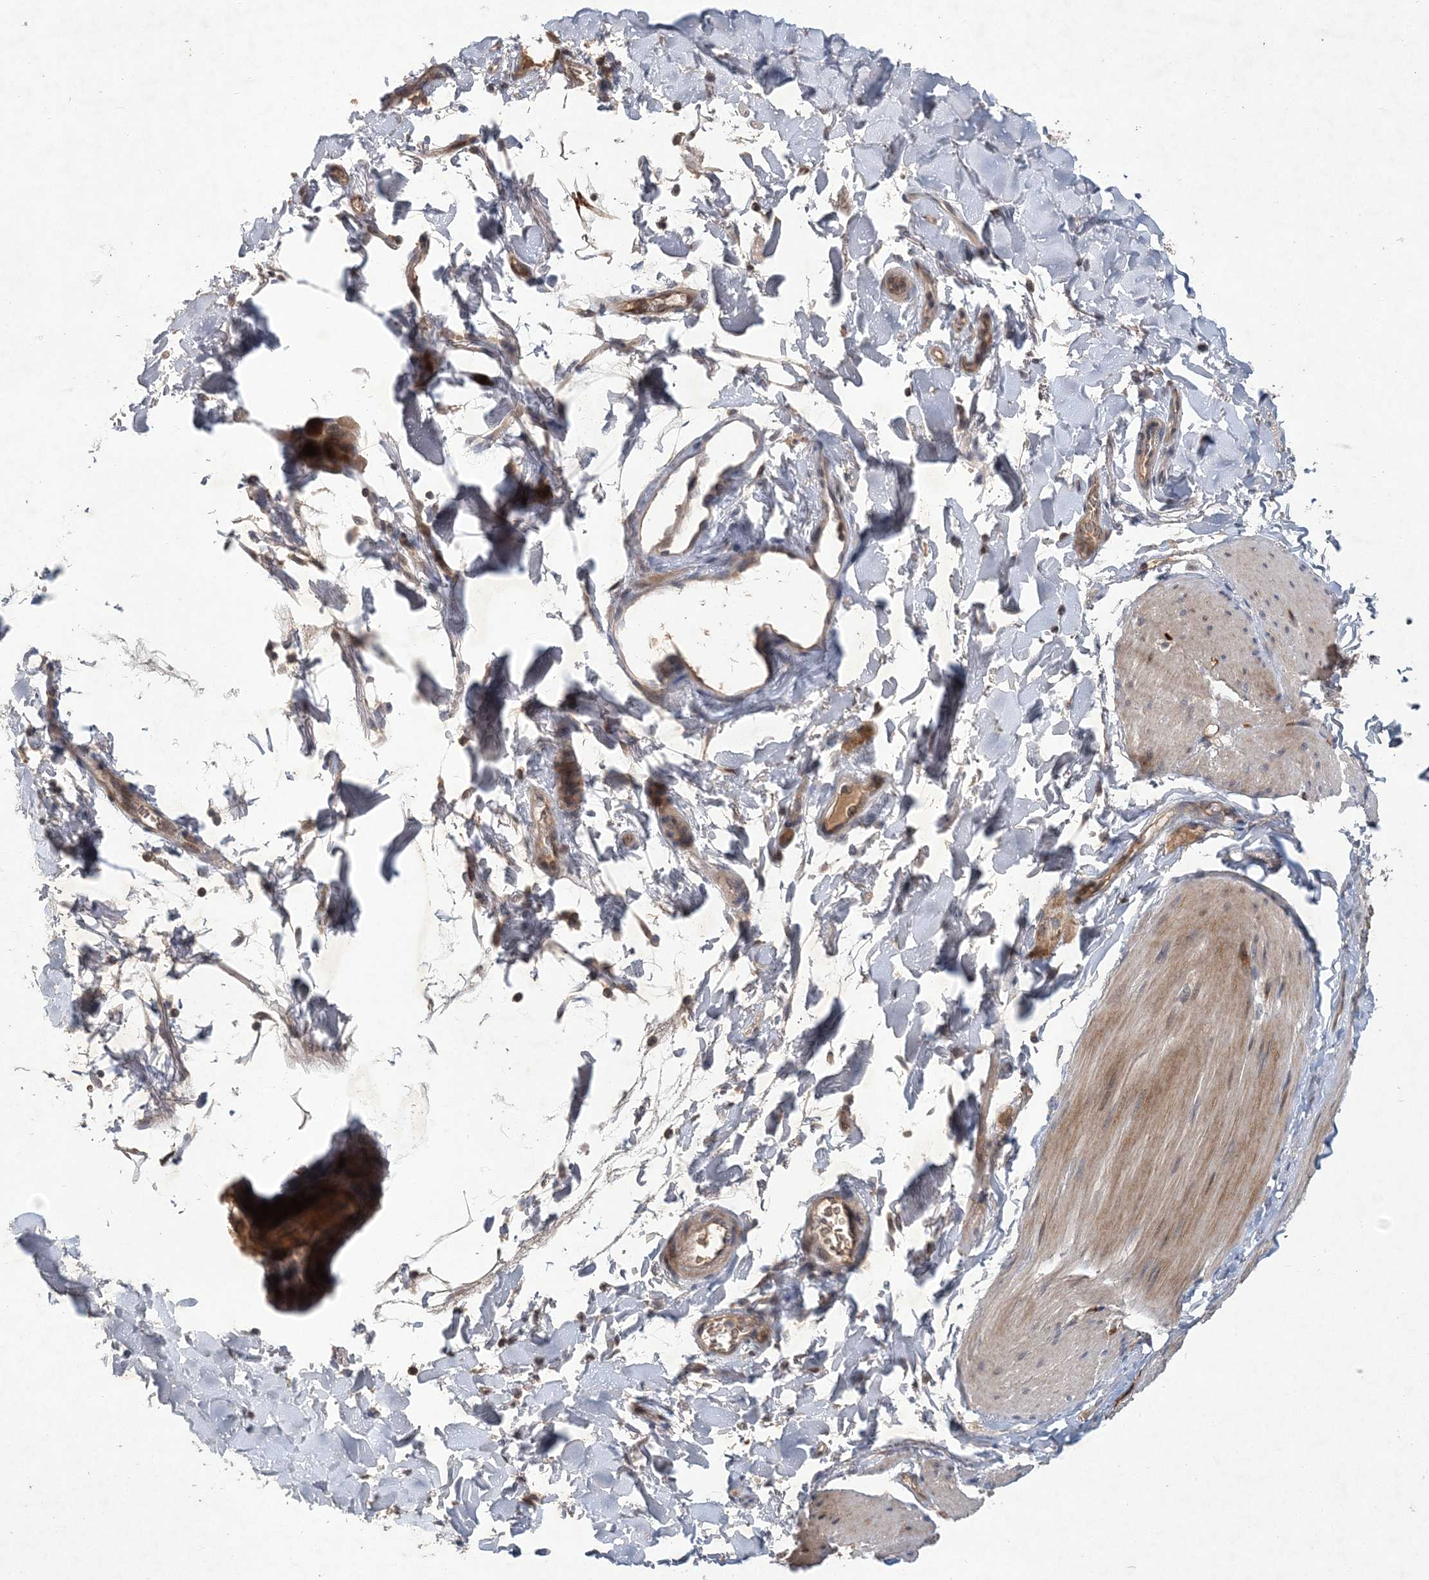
{"staining": {"intensity": "weak", "quantity": "25%-75%", "location": "cytoplasmic/membranous"}, "tissue": "smooth muscle", "cell_type": "Smooth muscle cells", "image_type": "normal", "snomed": [{"axis": "morphology", "description": "Normal tissue, NOS"}, {"axis": "topography", "description": "Smooth muscle"}, {"axis": "topography", "description": "Small intestine"}], "caption": "Immunohistochemistry (IHC) photomicrograph of benign smooth muscle: human smooth muscle stained using immunohistochemistry (IHC) shows low levels of weak protein expression localized specifically in the cytoplasmic/membranous of smooth muscle cells, appearing as a cytoplasmic/membranous brown color.", "gene": "RNF25", "patient": {"sex": "female", "age": 84}}